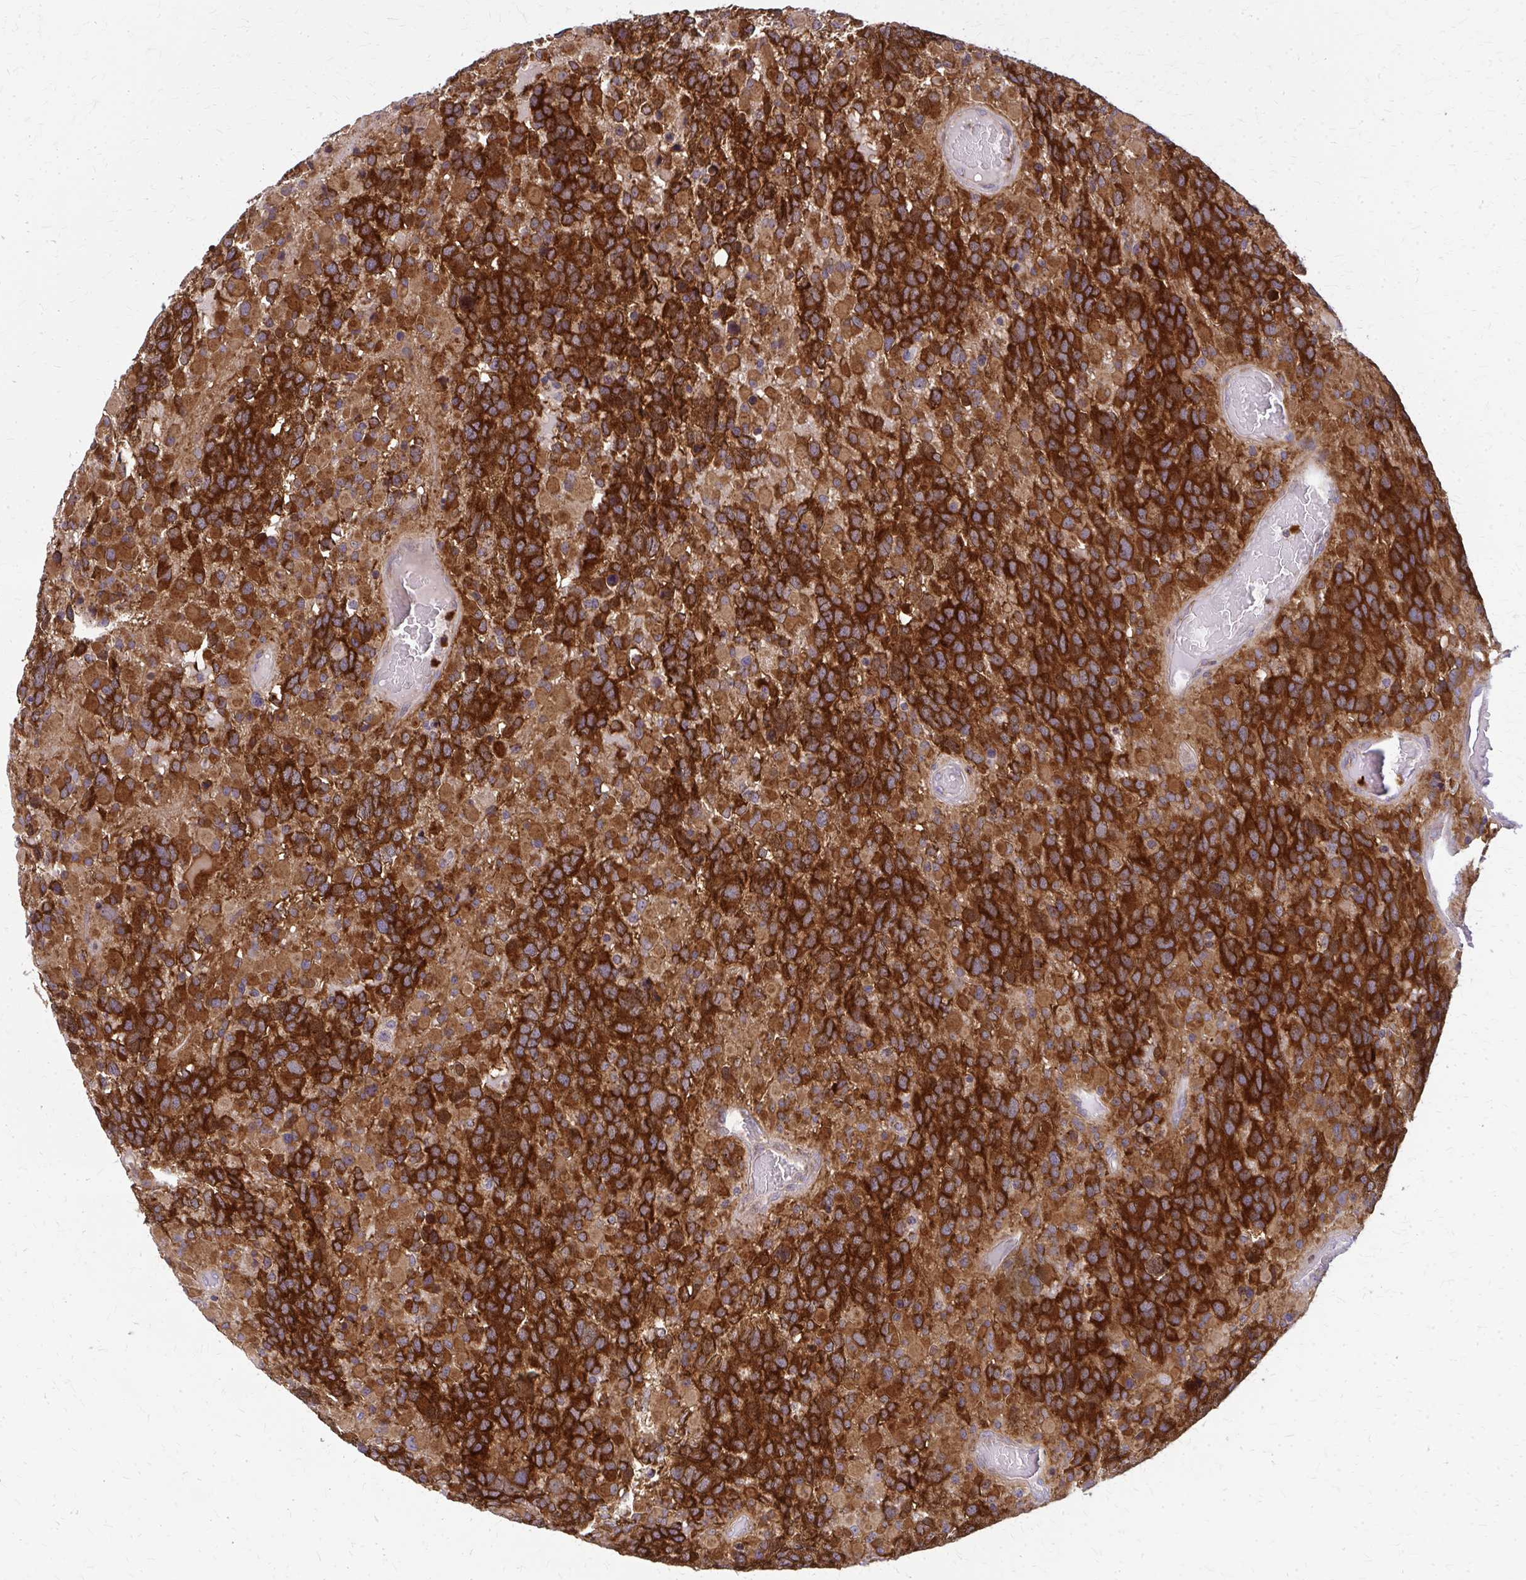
{"staining": {"intensity": "strong", "quantity": ">75%", "location": "cytoplasmic/membranous"}, "tissue": "glioma", "cell_type": "Tumor cells", "image_type": "cancer", "snomed": [{"axis": "morphology", "description": "Glioma, malignant, High grade"}, {"axis": "topography", "description": "Brain"}], "caption": "A brown stain labels strong cytoplasmic/membranous positivity of a protein in human glioma tumor cells.", "gene": "MCCC1", "patient": {"sex": "female", "age": 40}}